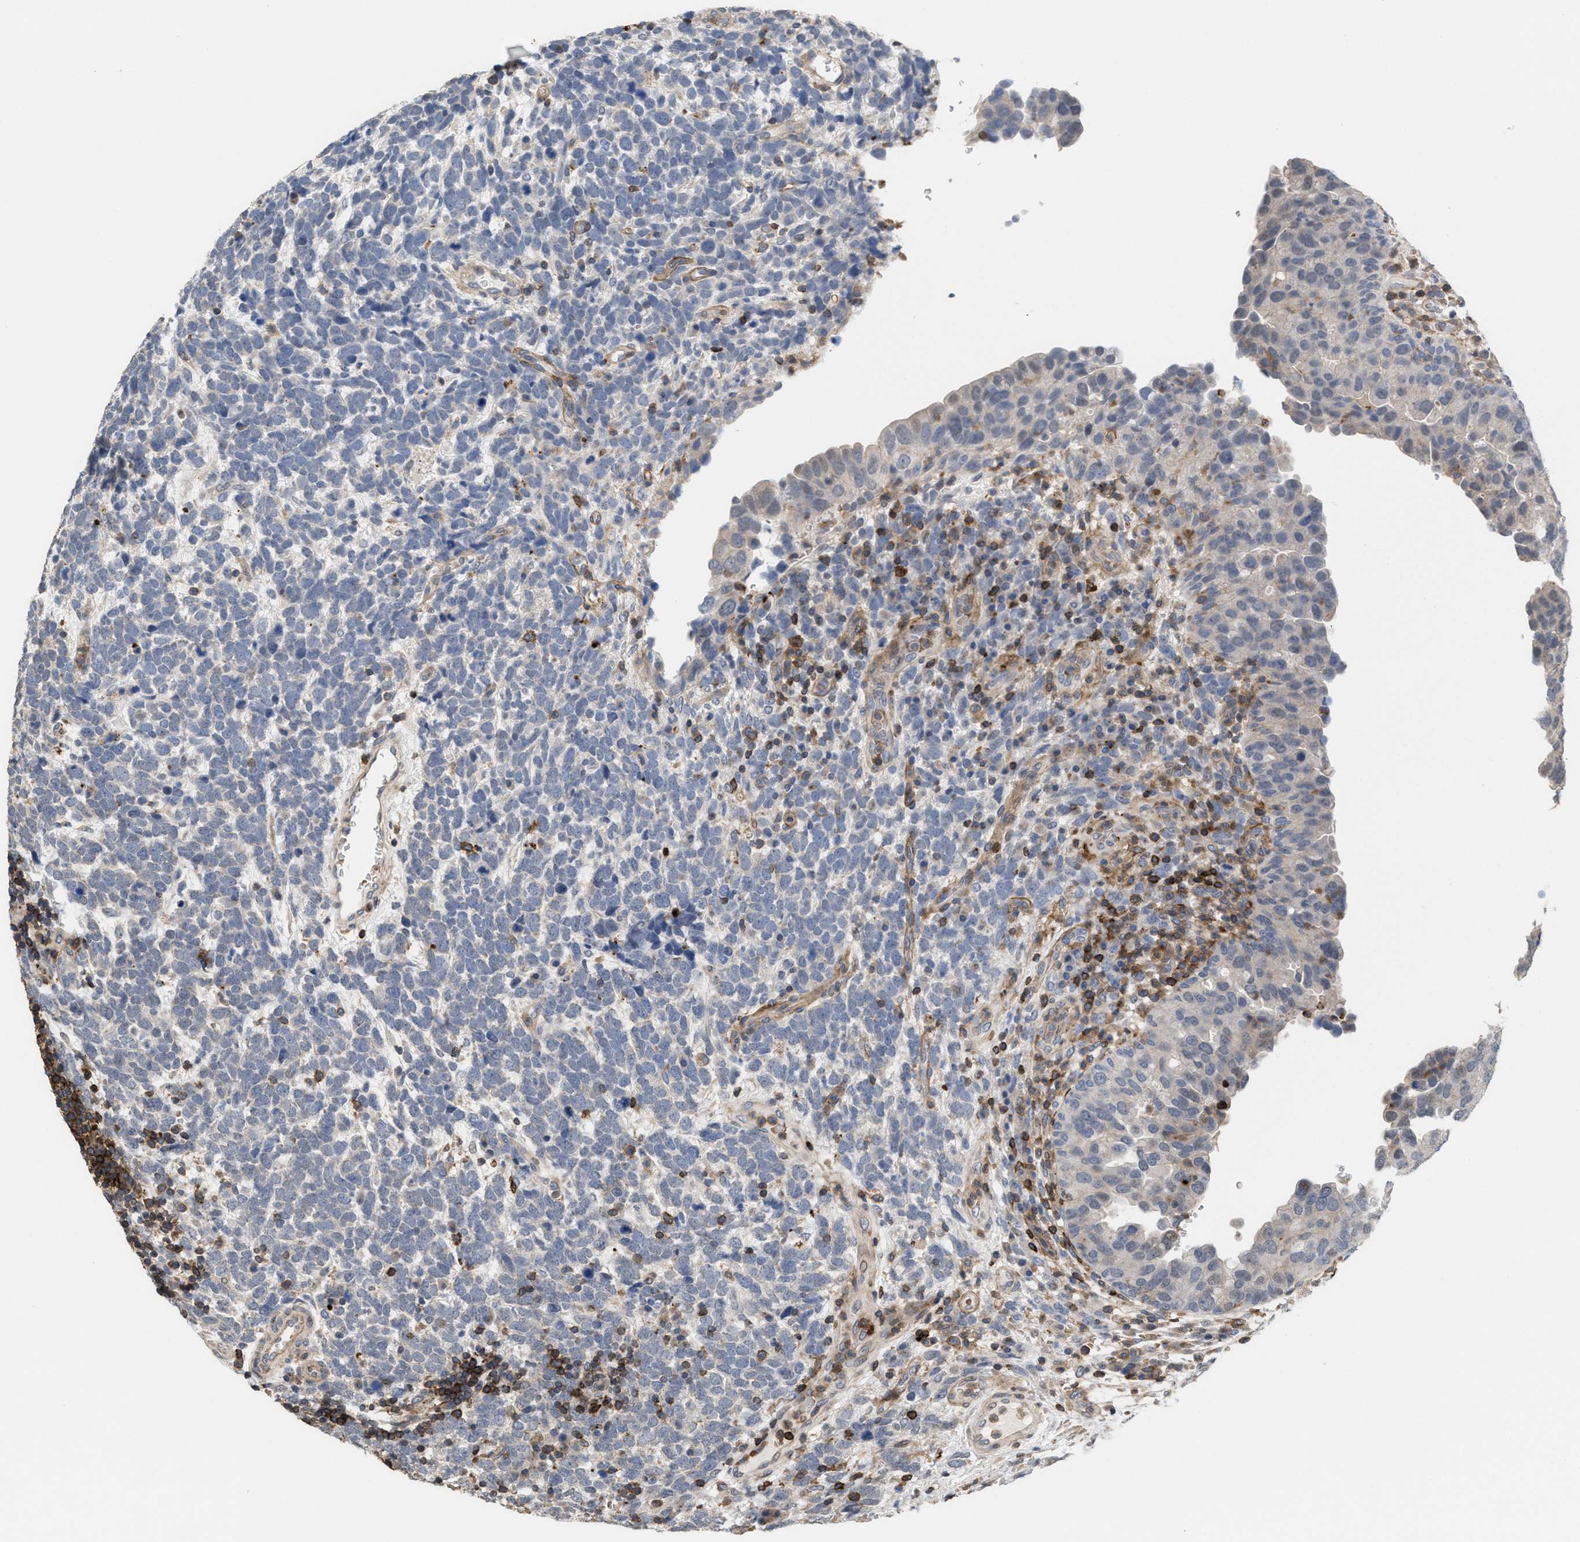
{"staining": {"intensity": "negative", "quantity": "none", "location": "none"}, "tissue": "urothelial cancer", "cell_type": "Tumor cells", "image_type": "cancer", "snomed": [{"axis": "morphology", "description": "Urothelial carcinoma, High grade"}, {"axis": "topography", "description": "Urinary bladder"}], "caption": "There is no significant positivity in tumor cells of urothelial carcinoma (high-grade). Brightfield microscopy of IHC stained with DAB (3,3'-diaminobenzidine) (brown) and hematoxylin (blue), captured at high magnification.", "gene": "PTPRE", "patient": {"sex": "female", "age": 82}}